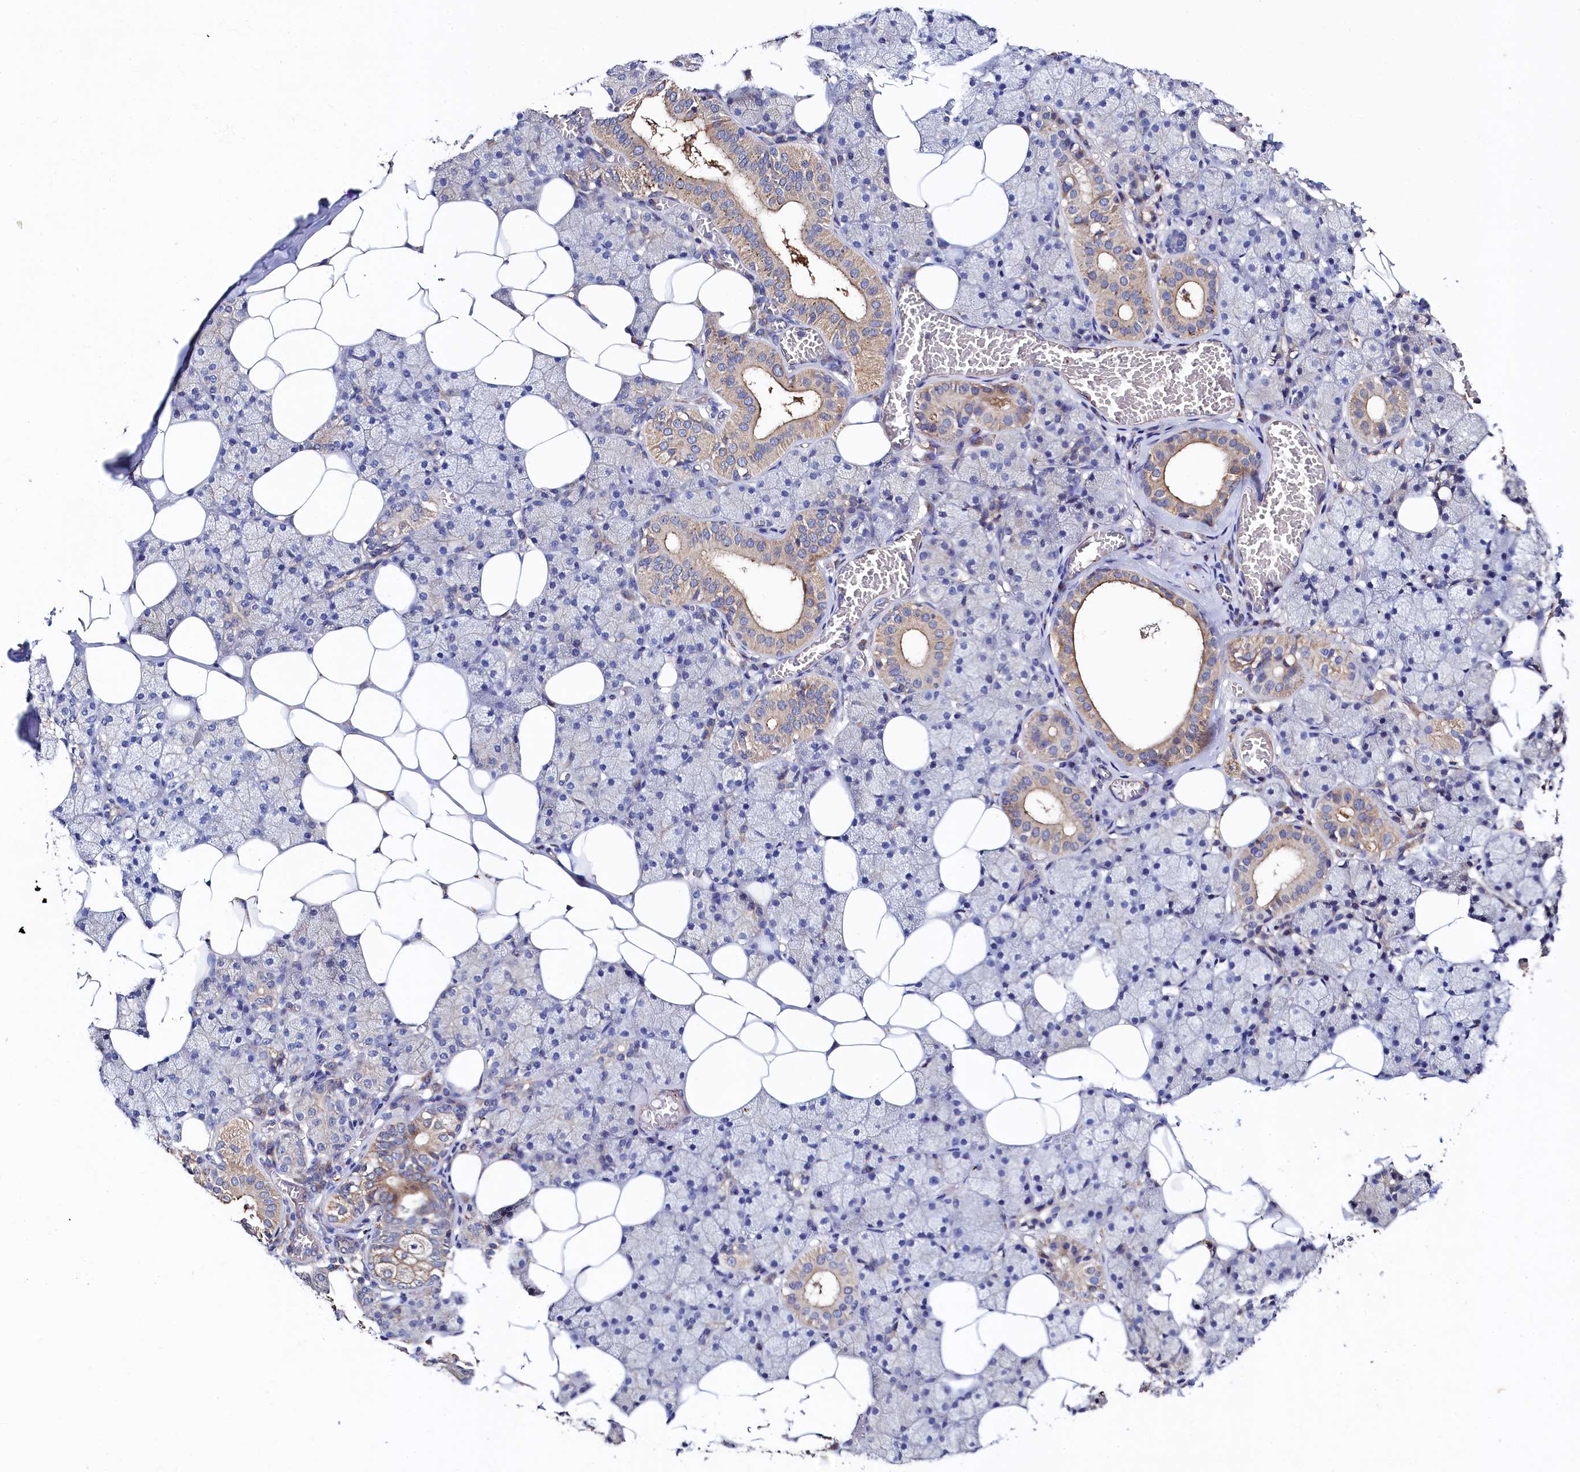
{"staining": {"intensity": "strong", "quantity": "<25%", "location": "cytoplasmic/membranous"}, "tissue": "salivary gland", "cell_type": "Glandular cells", "image_type": "normal", "snomed": [{"axis": "morphology", "description": "Normal tissue, NOS"}, {"axis": "topography", "description": "Salivary gland"}], "caption": "Glandular cells show medium levels of strong cytoplasmic/membranous positivity in approximately <25% of cells in unremarkable salivary gland.", "gene": "TK2", "patient": {"sex": "female", "age": 33}}